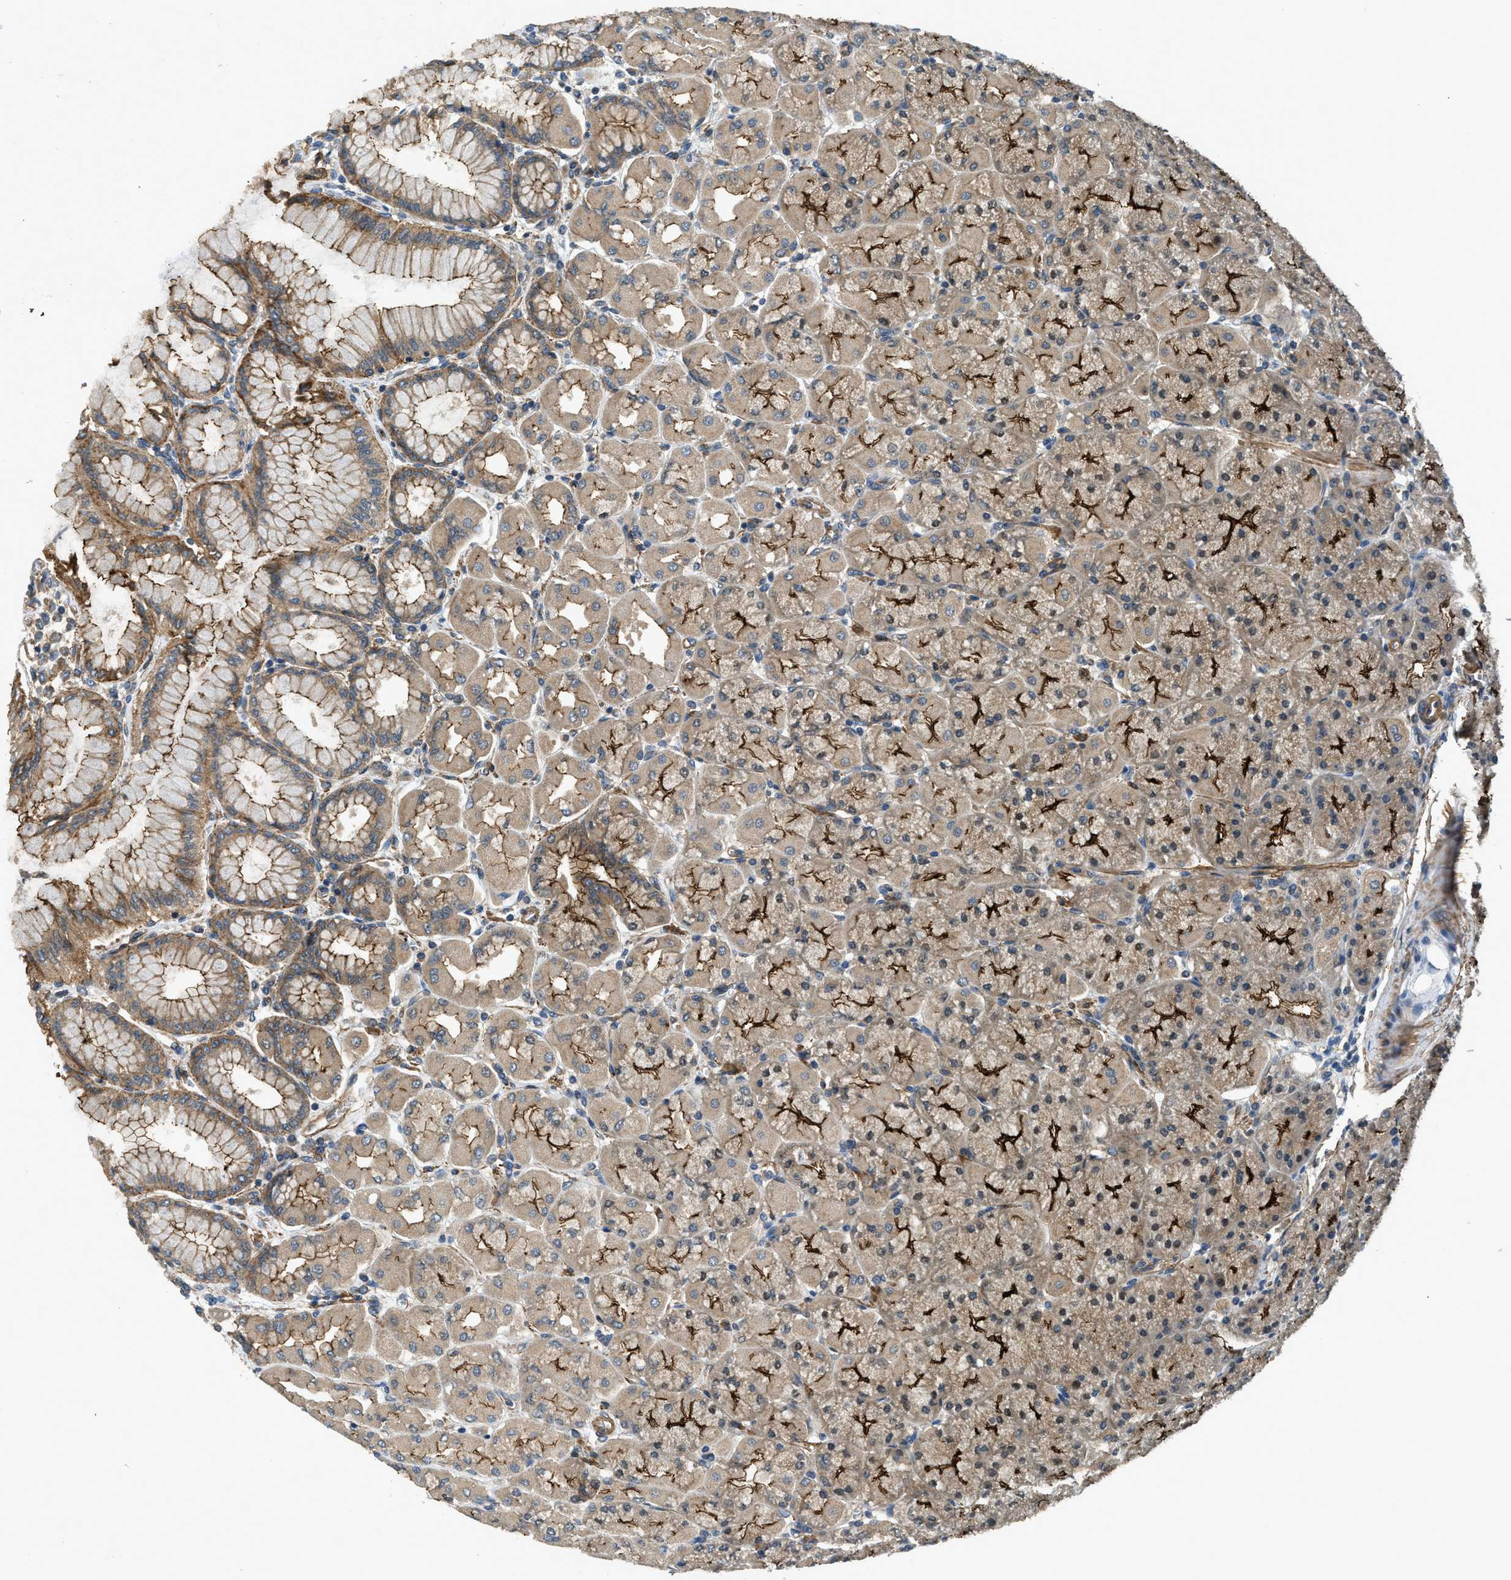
{"staining": {"intensity": "strong", "quantity": ">75%", "location": "cytoplasmic/membranous"}, "tissue": "stomach", "cell_type": "Glandular cells", "image_type": "normal", "snomed": [{"axis": "morphology", "description": "Normal tissue, NOS"}, {"axis": "topography", "description": "Stomach, upper"}], "caption": "The image reveals immunohistochemical staining of unremarkable stomach. There is strong cytoplasmic/membranous positivity is appreciated in about >75% of glandular cells. Immunohistochemistry (ihc) stains the protein in brown and the nuclei are stained blue.", "gene": "CGN", "patient": {"sex": "female", "age": 56}}